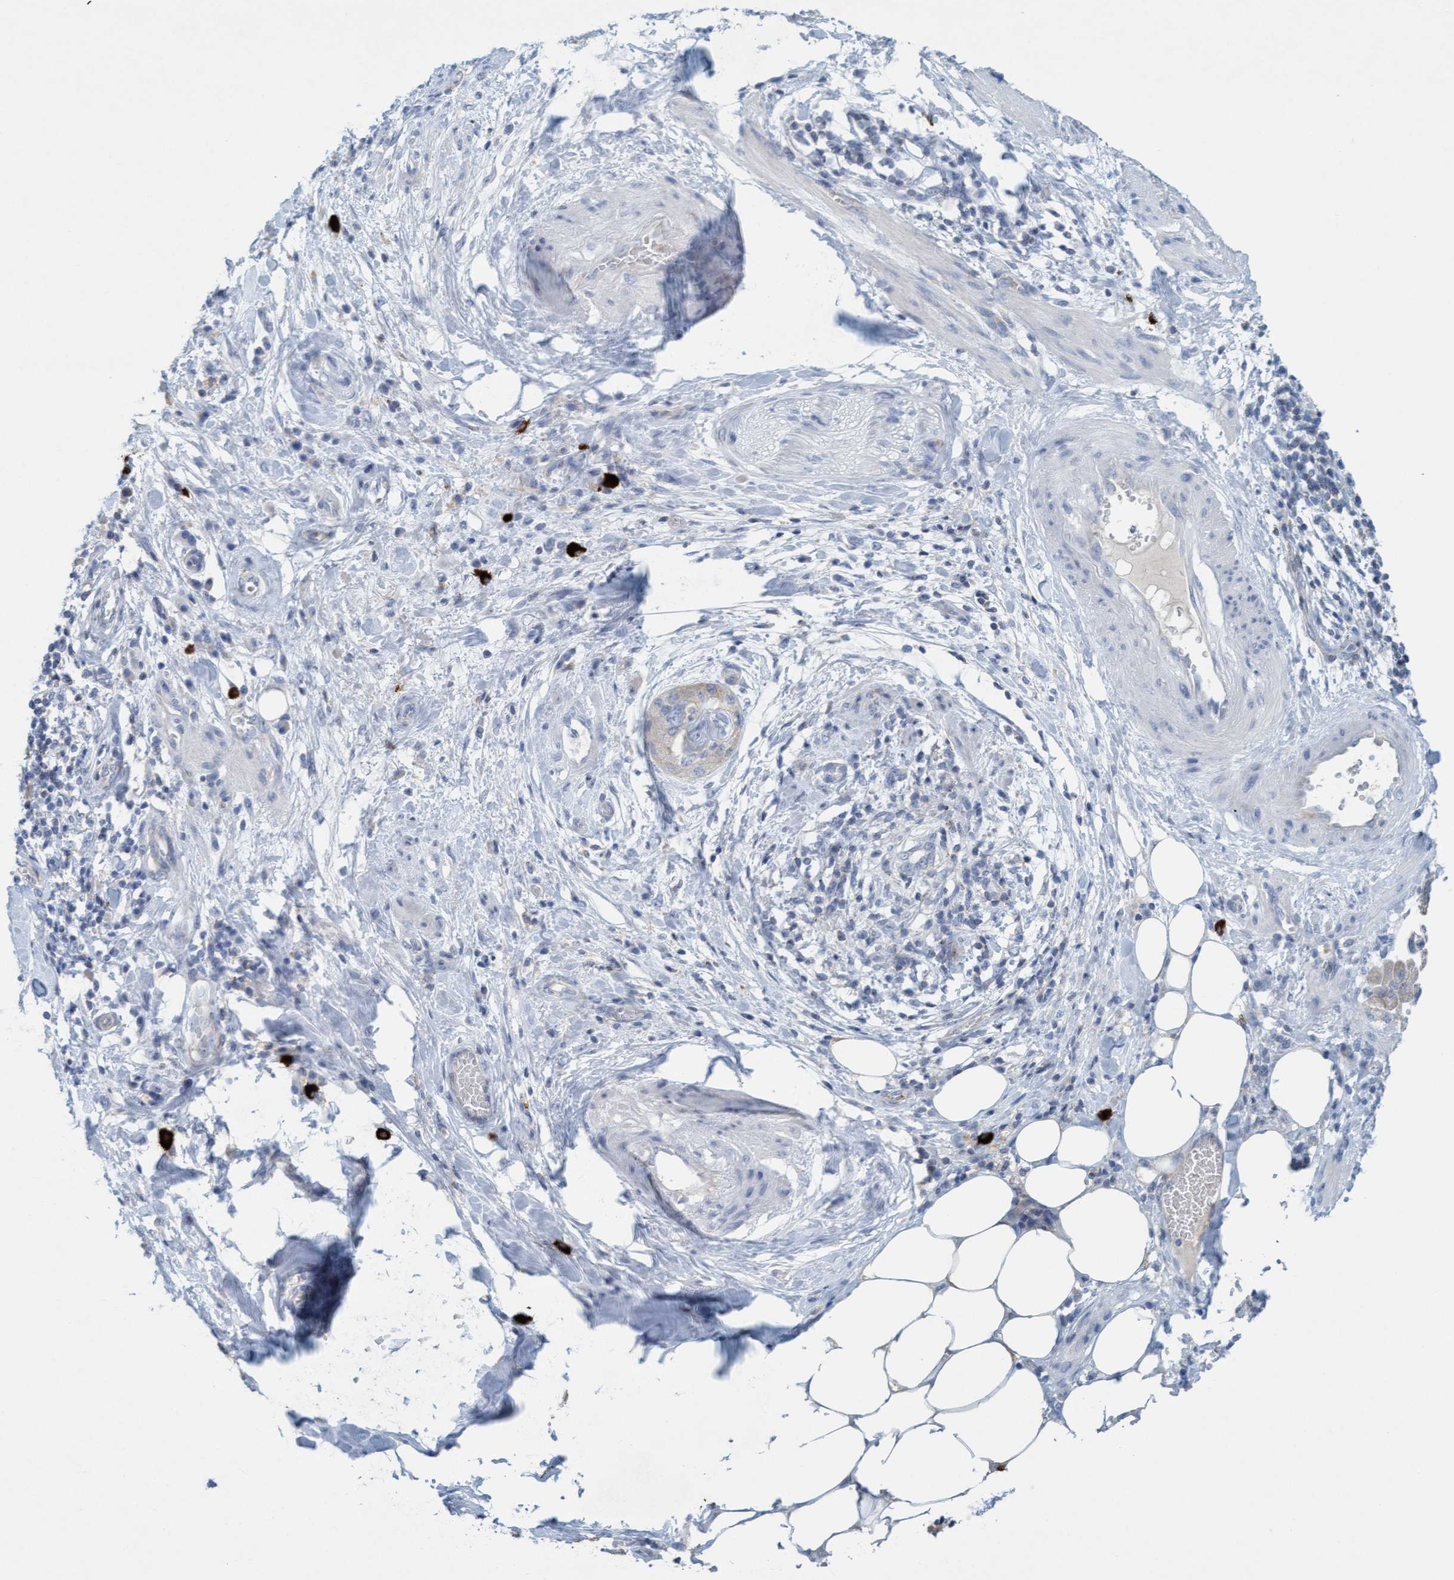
{"staining": {"intensity": "negative", "quantity": "none", "location": "none"}, "tissue": "pancreatic cancer", "cell_type": "Tumor cells", "image_type": "cancer", "snomed": [{"axis": "morphology", "description": "Adenocarcinoma, NOS"}, {"axis": "topography", "description": "Pancreas"}], "caption": "Micrograph shows no significant protein expression in tumor cells of pancreatic adenocarcinoma.", "gene": "SIGIRR", "patient": {"sex": "female", "age": 78}}